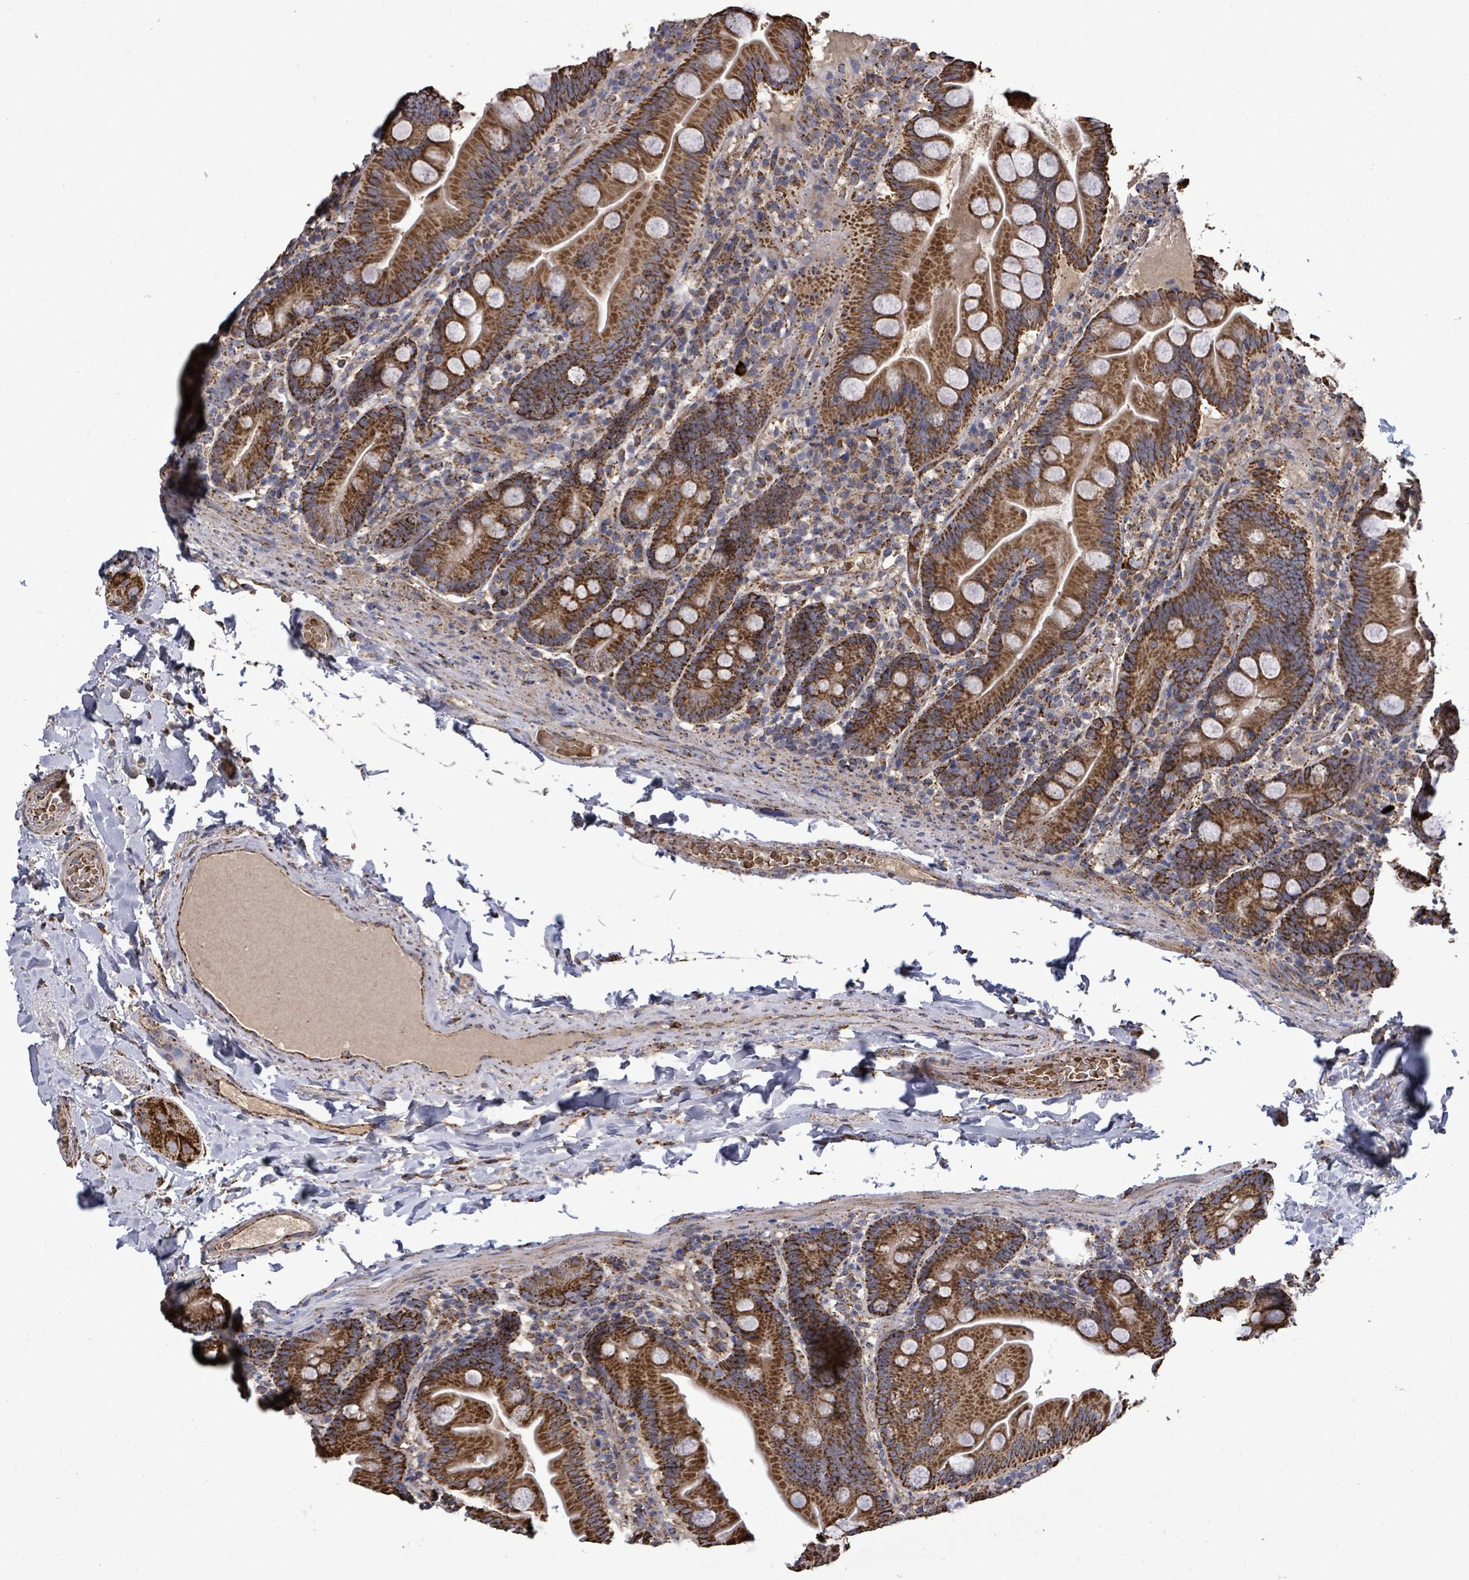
{"staining": {"intensity": "strong", "quantity": ">75%", "location": "cytoplasmic/membranous"}, "tissue": "small intestine", "cell_type": "Glandular cells", "image_type": "normal", "snomed": [{"axis": "morphology", "description": "Normal tissue, NOS"}, {"axis": "topography", "description": "Small intestine"}], "caption": "Immunohistochemistry (IHC) staining of unremarkable small intestine, which demonstrates high levels of strong cytoplasmic/membranous staining in about >75% of glandular cells indicating strong cytoplasmic/membranous protein staining. The staining was performed using DAB (brown) for protein detection and nuclei were counterstained in hematoxylin (blue).", "gene": "MTMR12", "patient": {"sex": "female", "age": 68}}